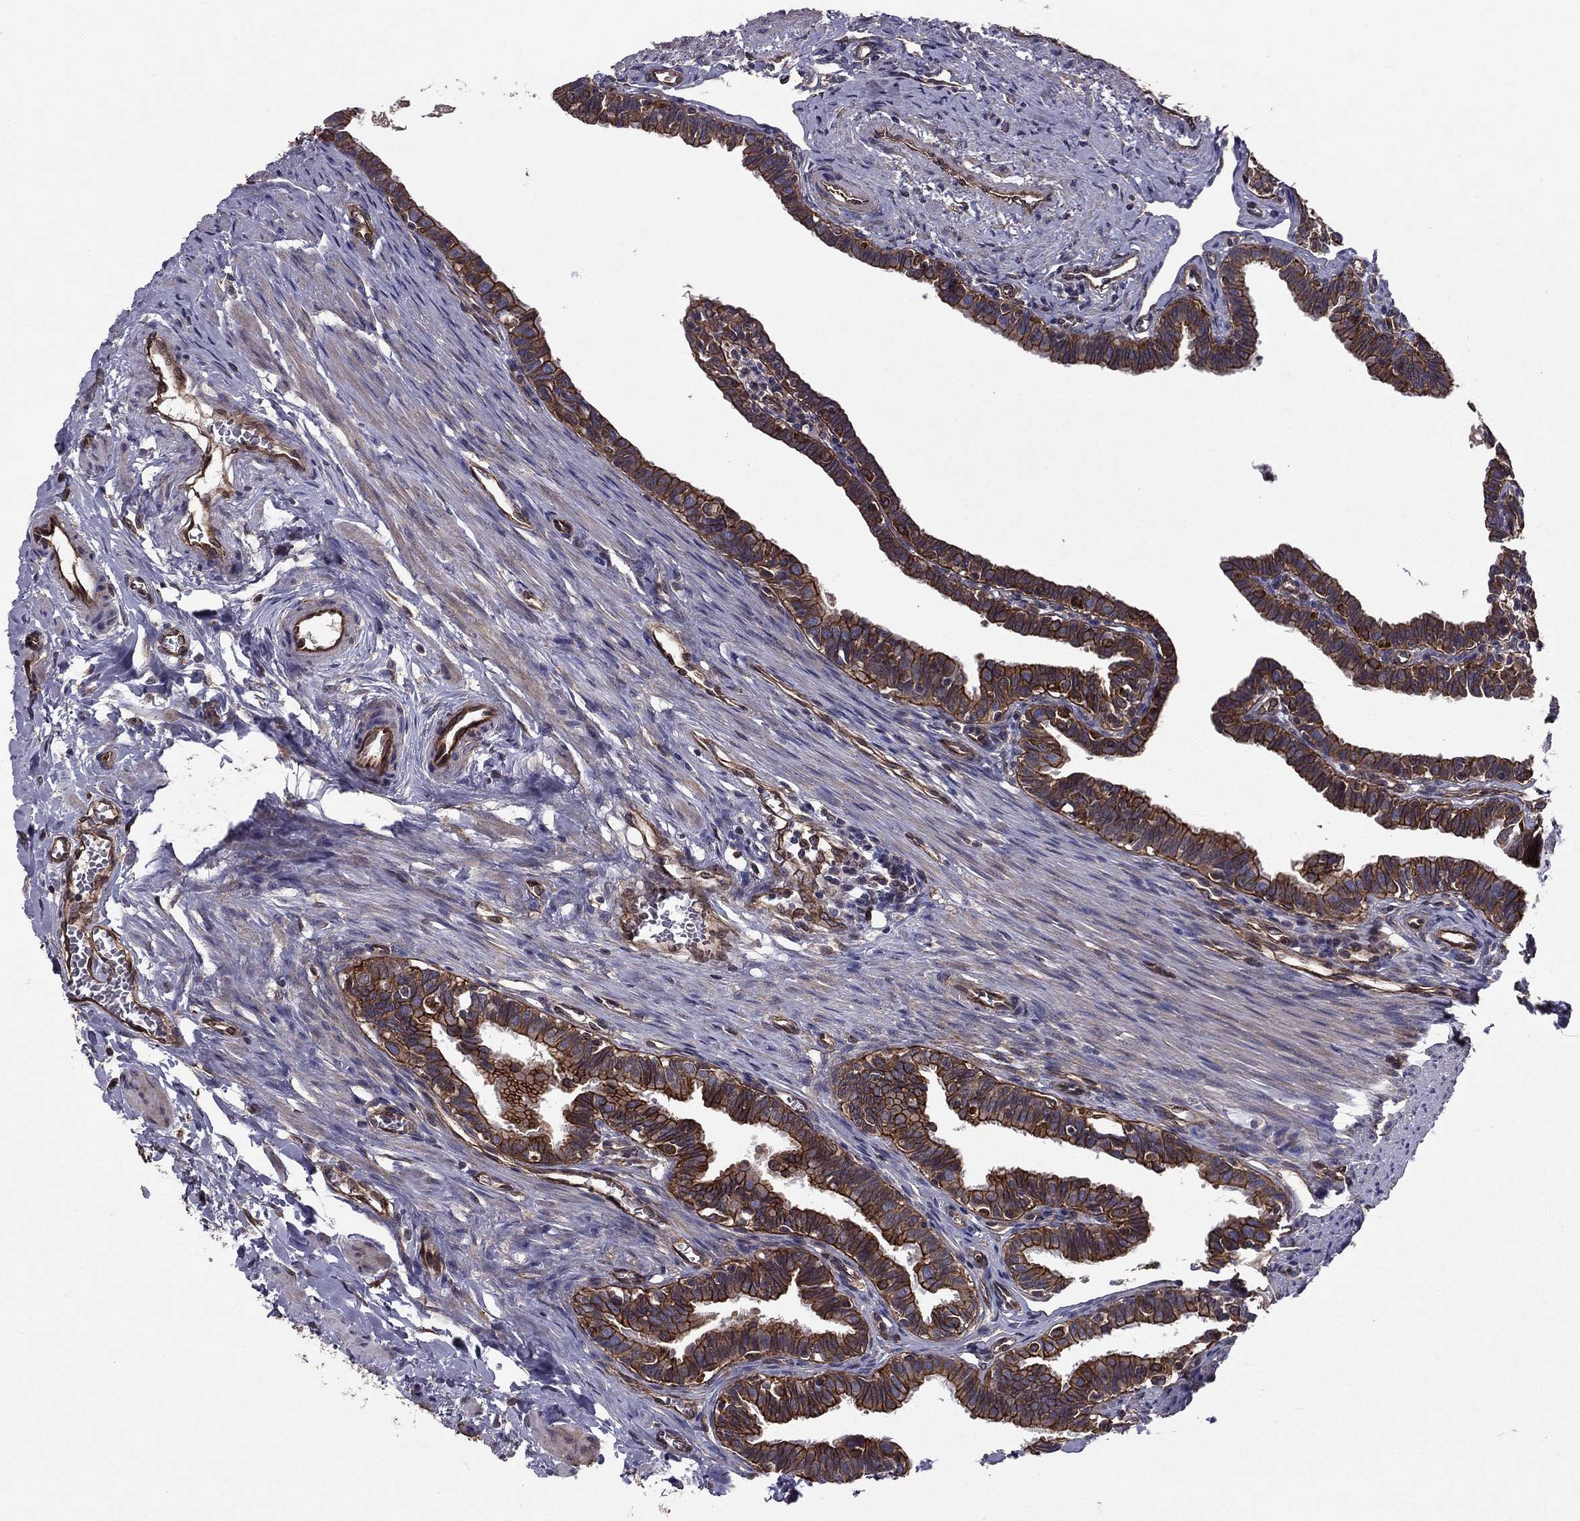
{"staining": {"intensity": "strong", "quantity": "25%-75%", "location": "cytoplasmic/membranous"}, "tissue": "fallopian tube", "cell_type": "Glandular cells", "image_type": "normal", "snomed": [{"axis": "morphology", "description": "Normal tissue, NOS"}, {"axis": "topography", "description": "Fallopian tube"}], "caption": "Fallopian tube stained with immunohistochemistry demonstrates strong cytoplasmic/membranous expression in approximately 25%-75% of glandular cells. (DAB (3,3'-diaminobenzidine) IHC, brown staining for protein, blue staining for nuclei).", "gene": "SHMT1", "patient": {"sex": "female", "age": 36}}